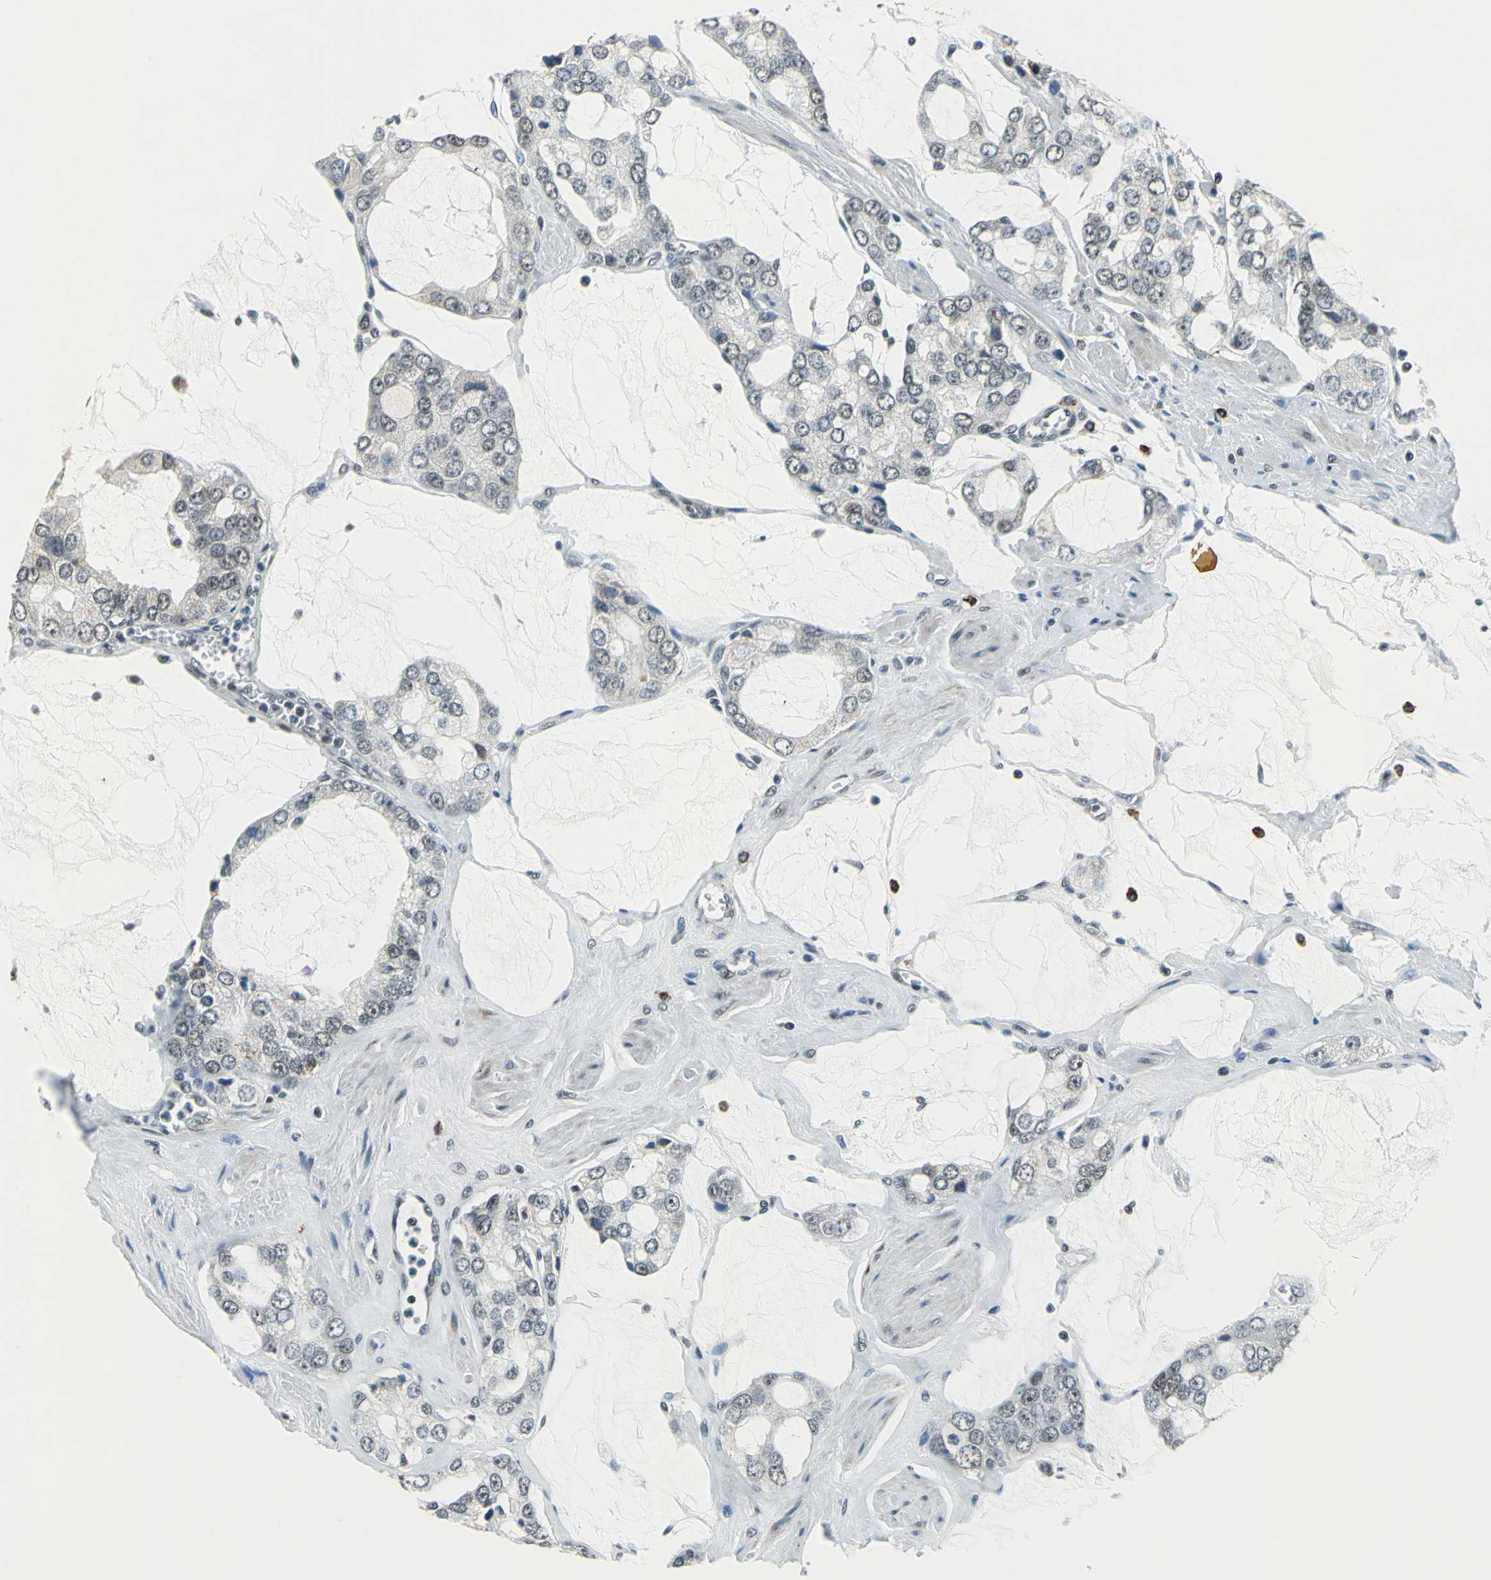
{"staining": {"intensity": "weak", "quantity": "<25%", "location": "nuclear"}, "tissue": "prostate cancer", "cell_type": "Tumor cells", "image_type": "cancer", "snomed": [{"axis": "morphology", "description": "Adenocarcinoma, High grade"}, {"axis": "topography", "description": "Prostate"}], "caption": "An immunohistochemistry (IHC) image of high-grade adenocarcinoma (prostate) is shown. There is no staining in tumor cells of high-grade adenocarcinoma (prostate).", "gene": "BCLAF1", "patient": {"sex": "male", "age": 67}}